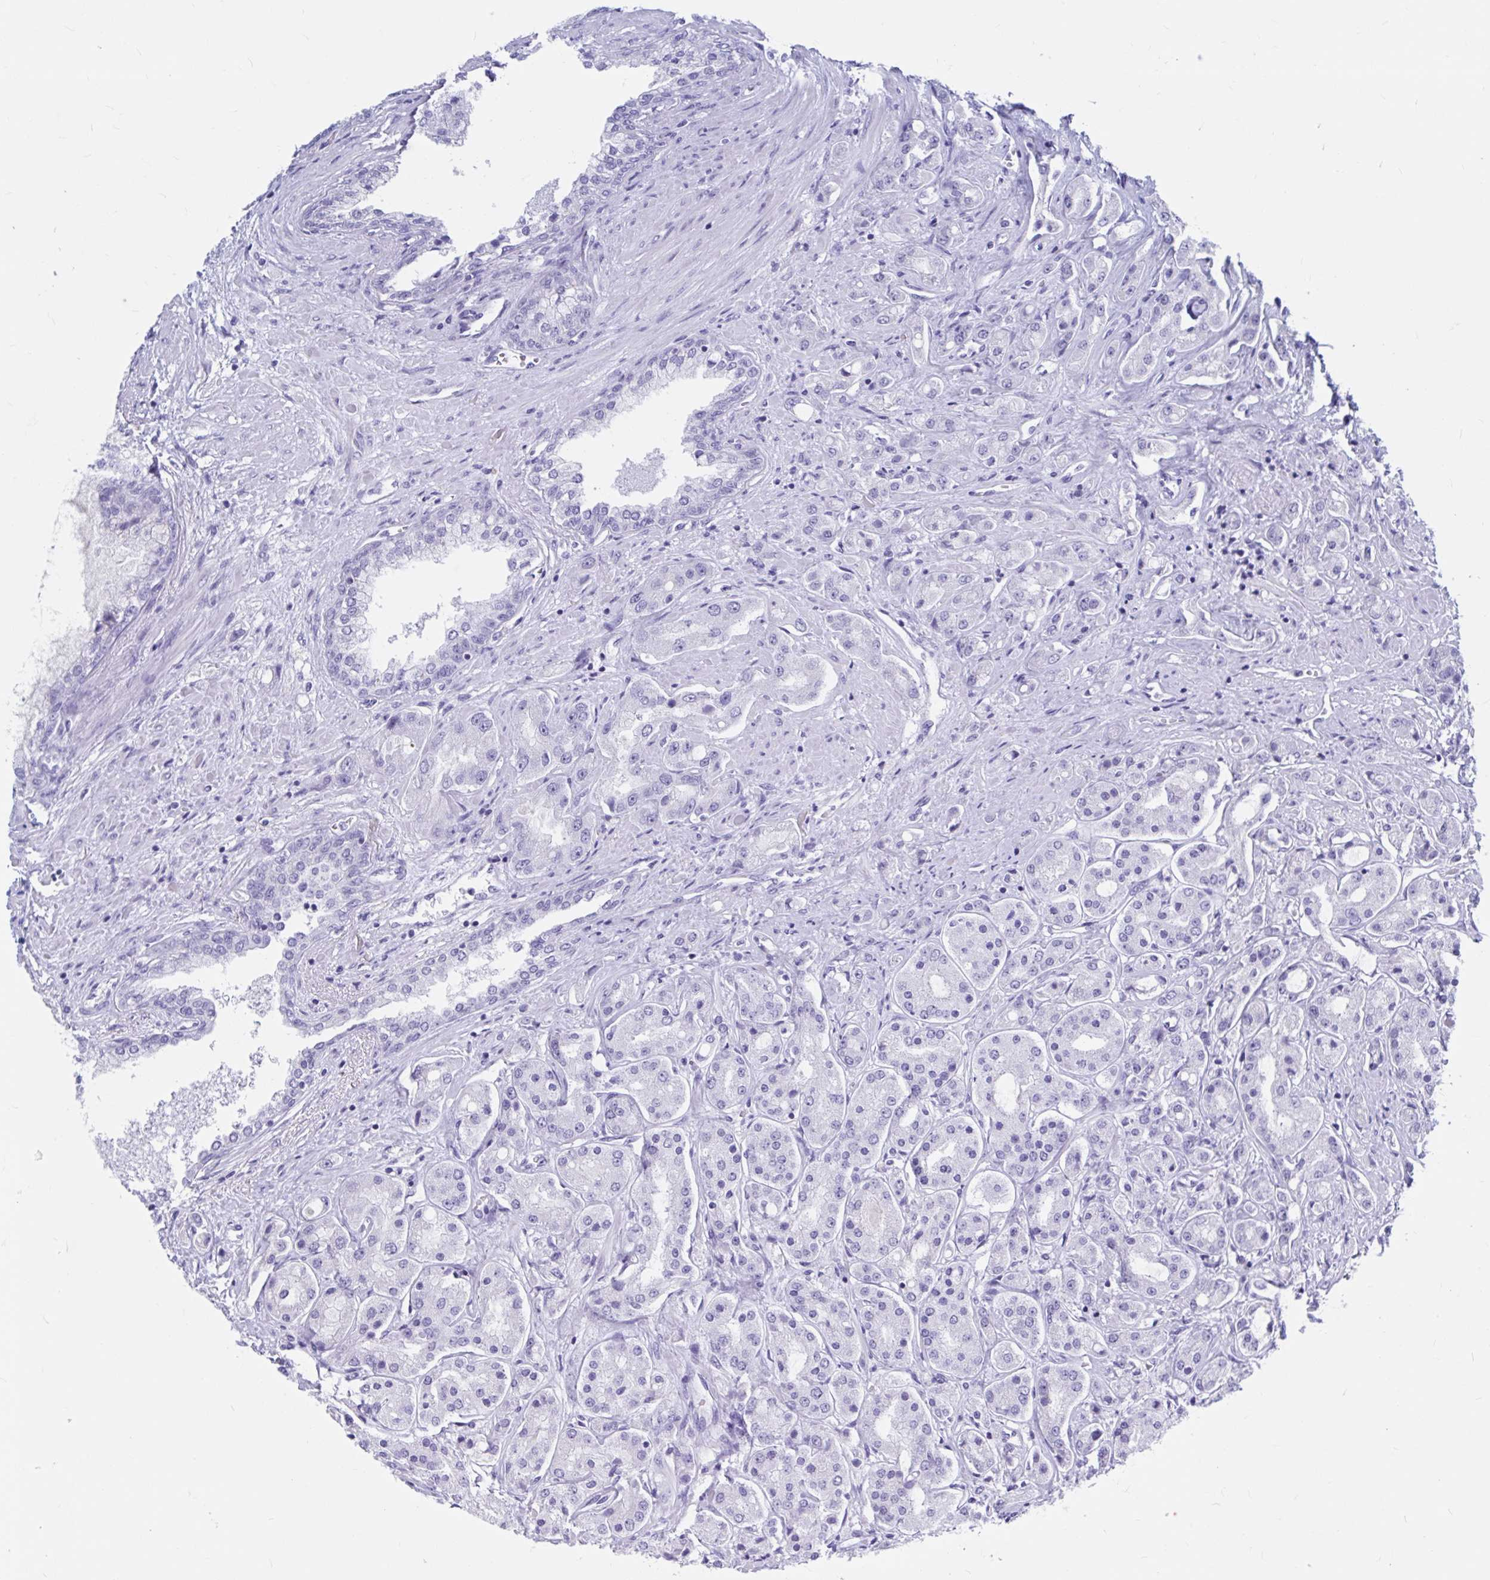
{"staining": {"intensity": "negative", "quantity": "none", "location": "none"}, "tissue": "prostate cancer", "cell_type": "Tumor cells", "image_type": "cancer", "snomed": [{"axis": "morphology", "description": "Adenocarcinoma, High grade"}, {"axis": "topography", "description": "Prostate"}], "caption": "Prostate cancer (high-grade adenocarcinoma) stained for a protein using IHC shows no staining tumor cells.", "gene": "DPEP3", "patient": {"sex": "male", "age": 67}}